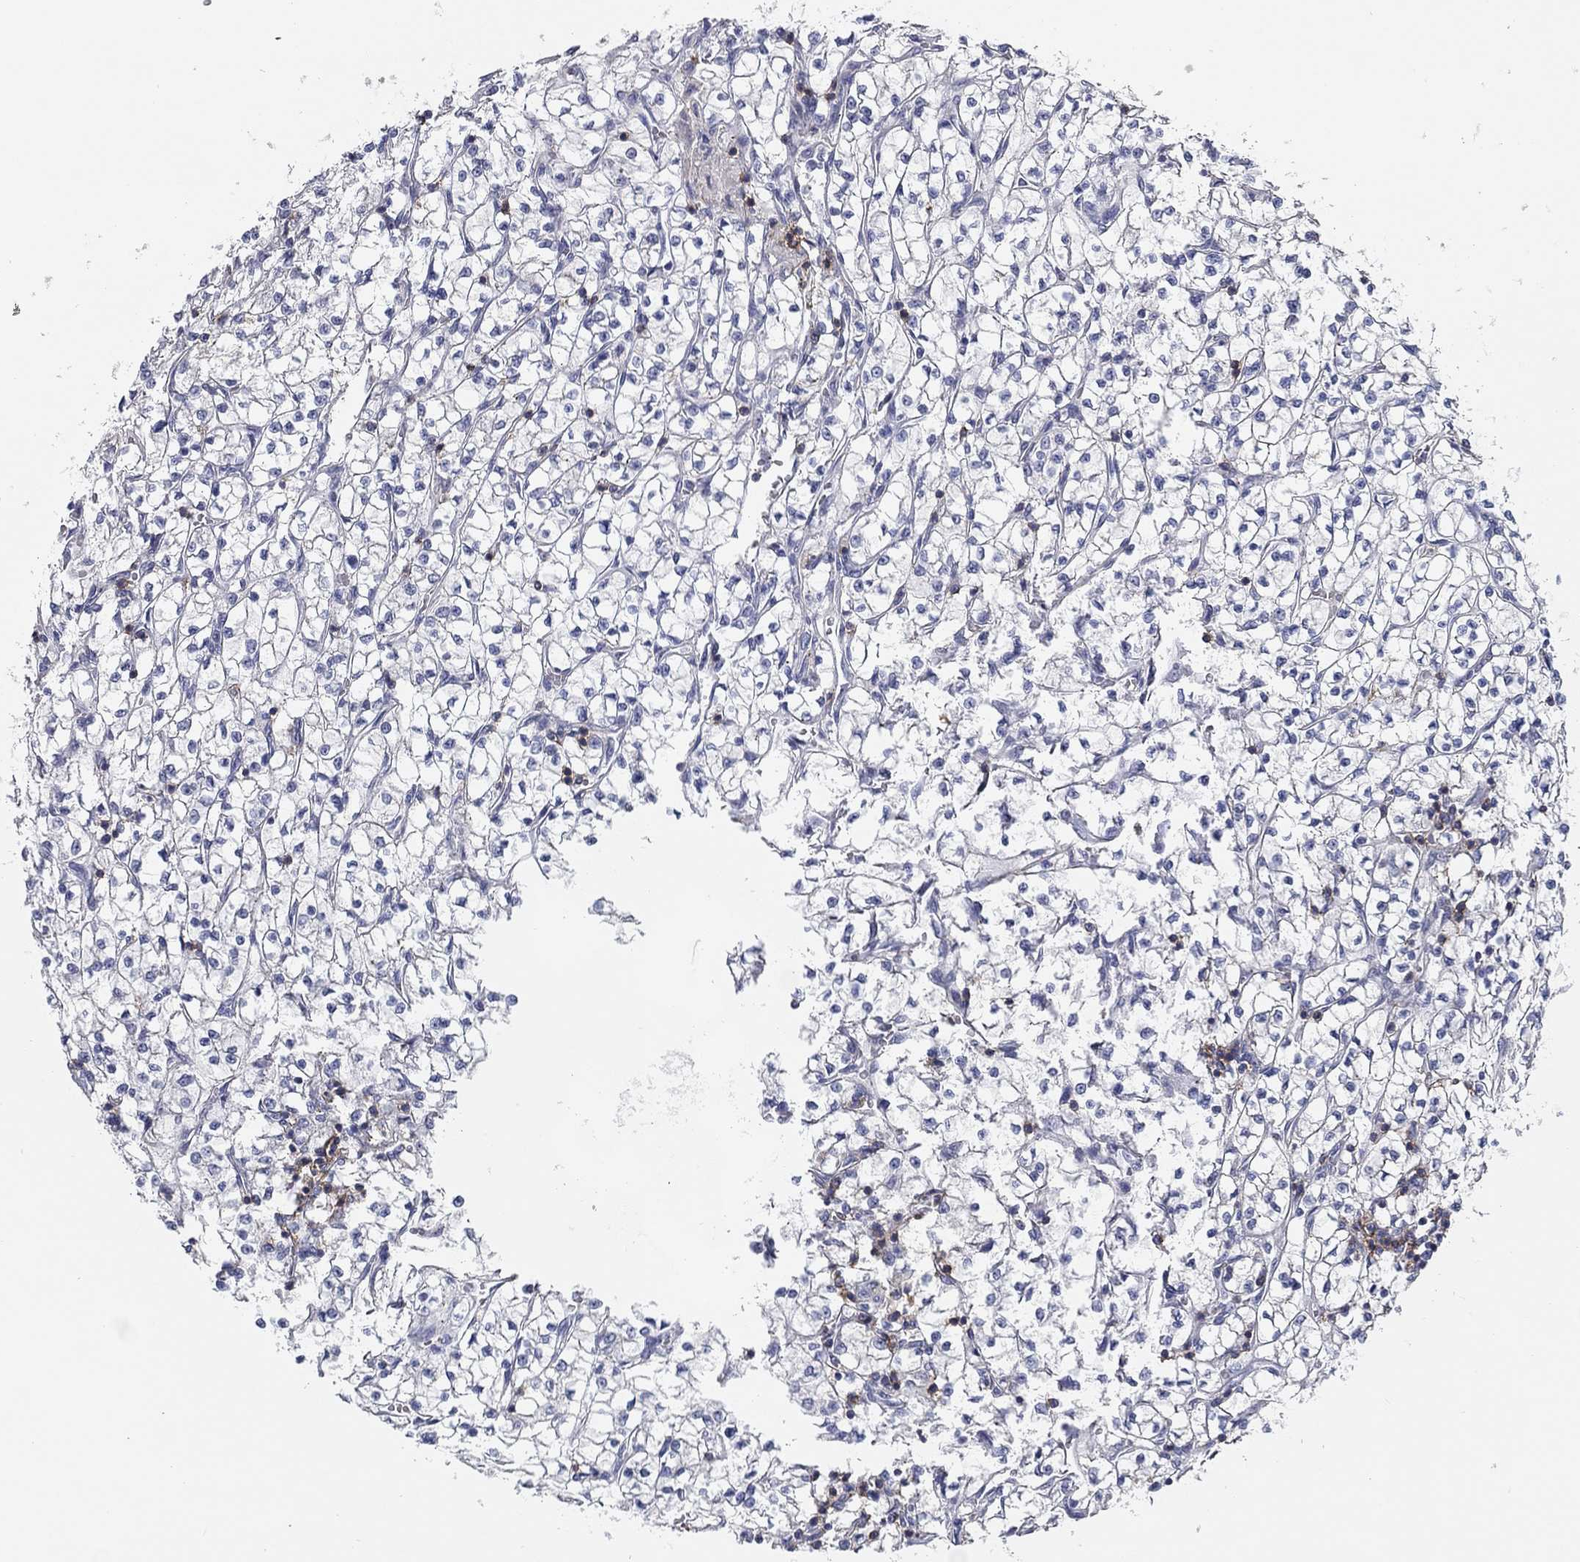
{"staining": {"intensity": "negative", "quantity": "none", "location": "none"}, "tissue": "renal cancer", "cell_type": "Tumor cells", "image_type": "cancer", "snomed": [{"axis": "morphology", "description": "Adenocarcinoma, NOS"}, {"axis": "topography", "description": "Kidney"}], "caption": "This is a histopathology image of immunohistochemistry (IHC) staining of renal cancer (adenocarcinoma), which shows no staining in tumor cells. The staining is performed using DAB (3,3'-diaminobenzidine) brown chromogen with nuclei counter-stained in using hematoxylin.", "gene": "SIT1", "patient": {"sex": "female", "age": 64}}